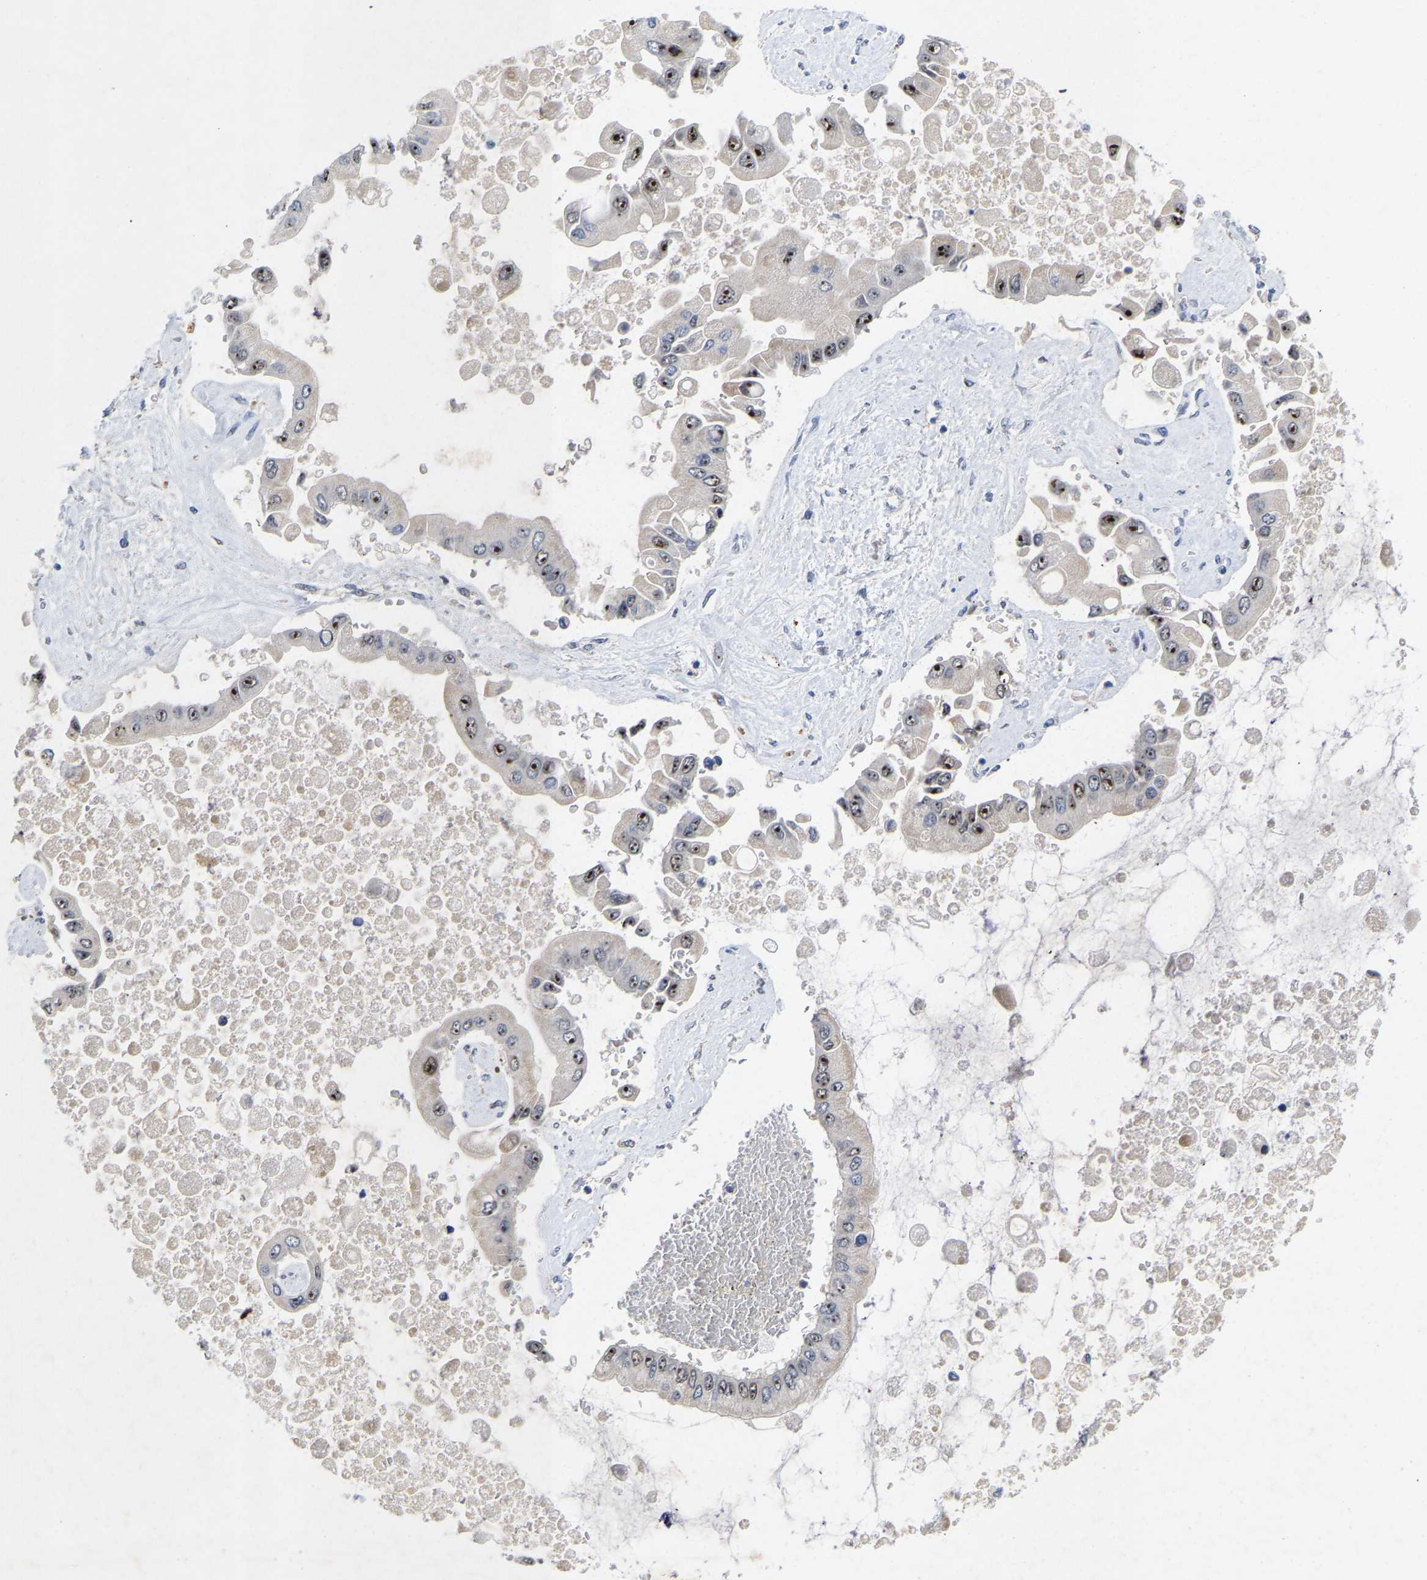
{"staining": {"intensity": "strong", "quantity": "25%-75%", "location": "nuclear"}, "tissue": "liver cancer", "cell_type": "Tumor cells", "image_type": "cancer", "snomed": [{"axis": "morphology", "description": "Cholangiocarcinoma"}, {"axis": "topography", "description": "Liver"}], "caption": "Strong nuclear staining for a protein is appreciated in approximately 25%-75% of tumor cells of liver cancer using immunohistochemistry (IHC).", "gene": "NLE1", "patient": {"sex": "male", "age": 50}}